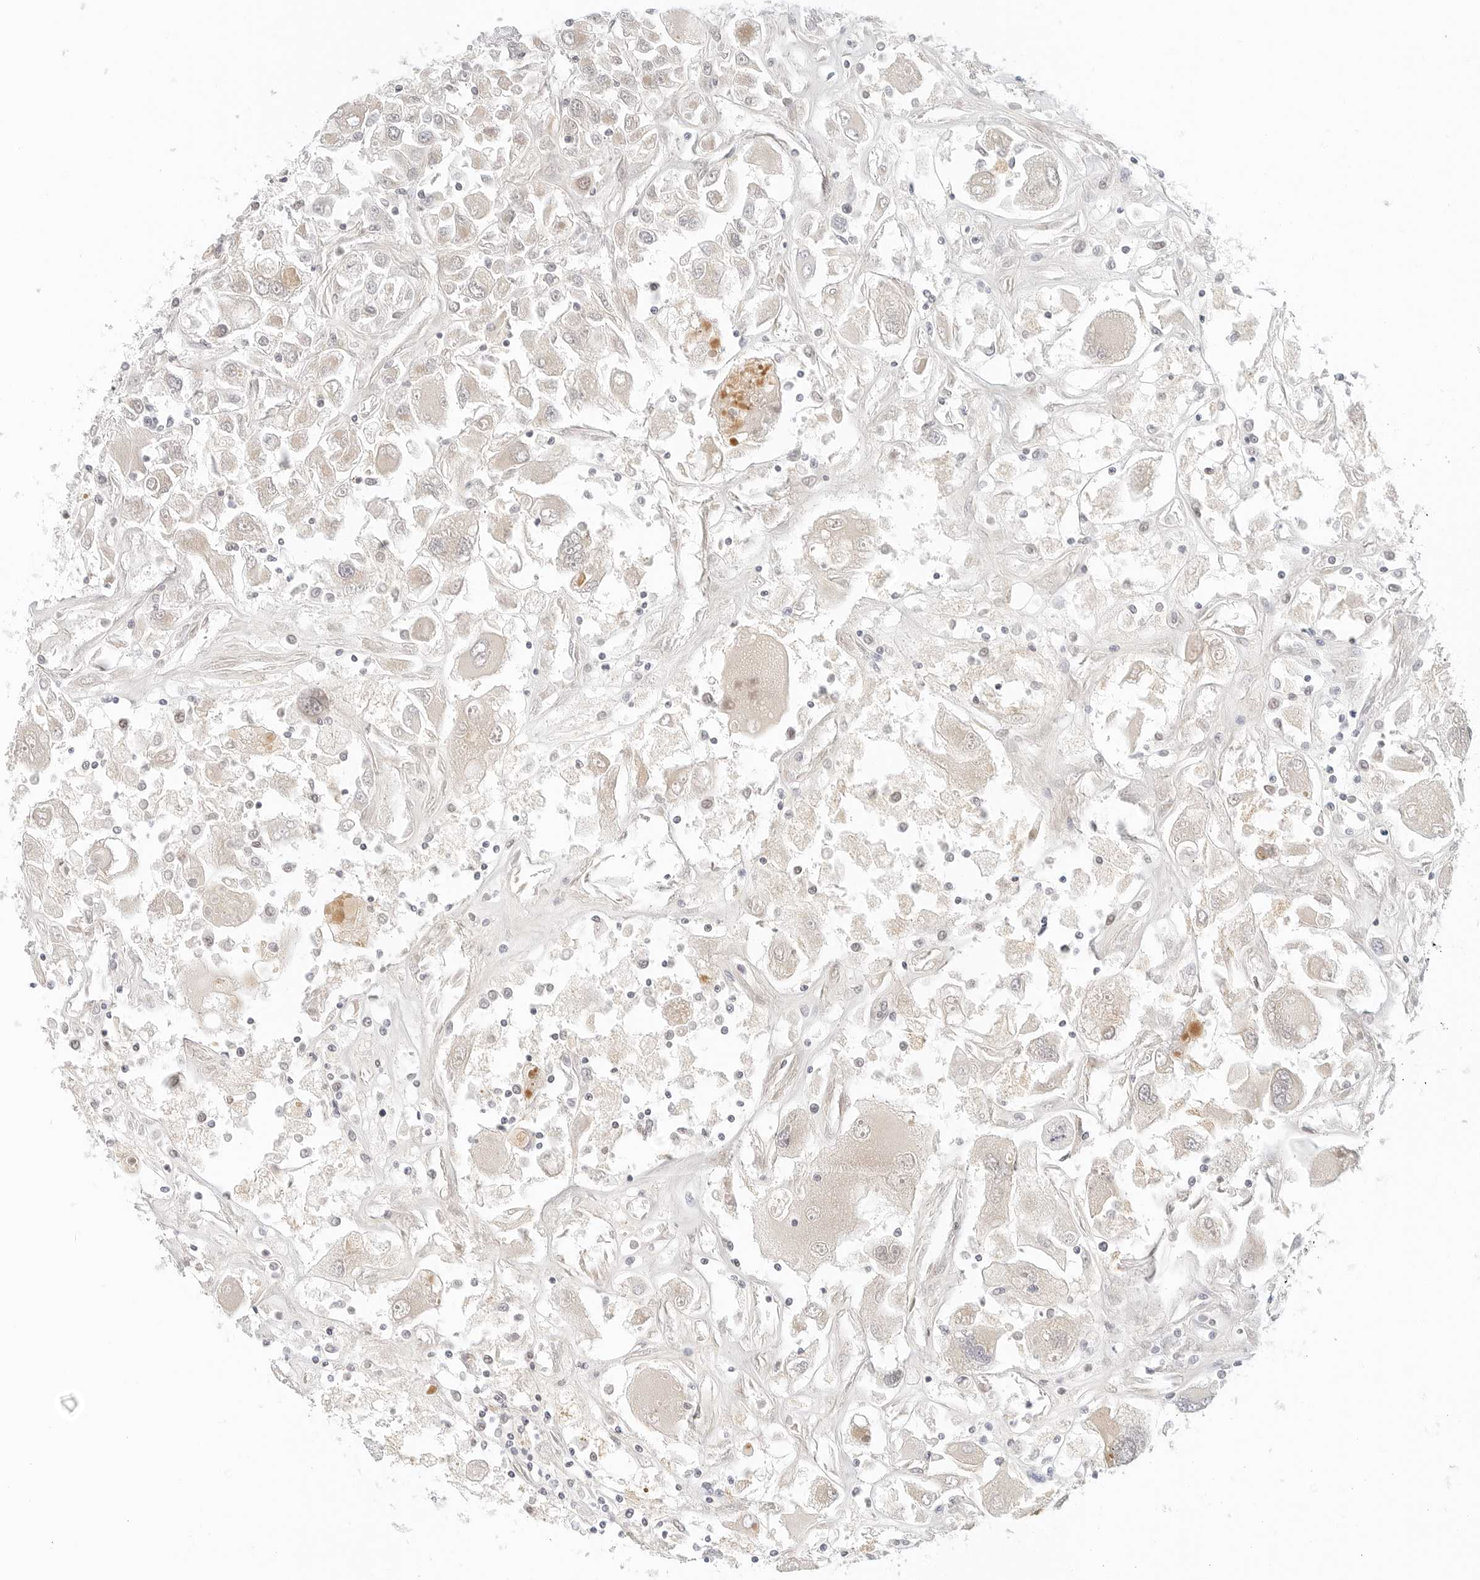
{"staining": {"intensity": "weak", "quantity": "<25%", "location": "cytoplasmic/membranous"}, "tissue": "renal cancer", "cell_type": "Tumor cells", "image_type": "cancer", "snomed": [{"axis": "morphology", "description": "Adenocarcinoma, NOS"}, {"axis": "topography", "description": "Kidney"}], "caption": "Renal cancer was stained to show a protein in brown. There is no significant staining in tumor cells.", "gene": "NEO1", "patient": {"sex": "female", "age": 52}}